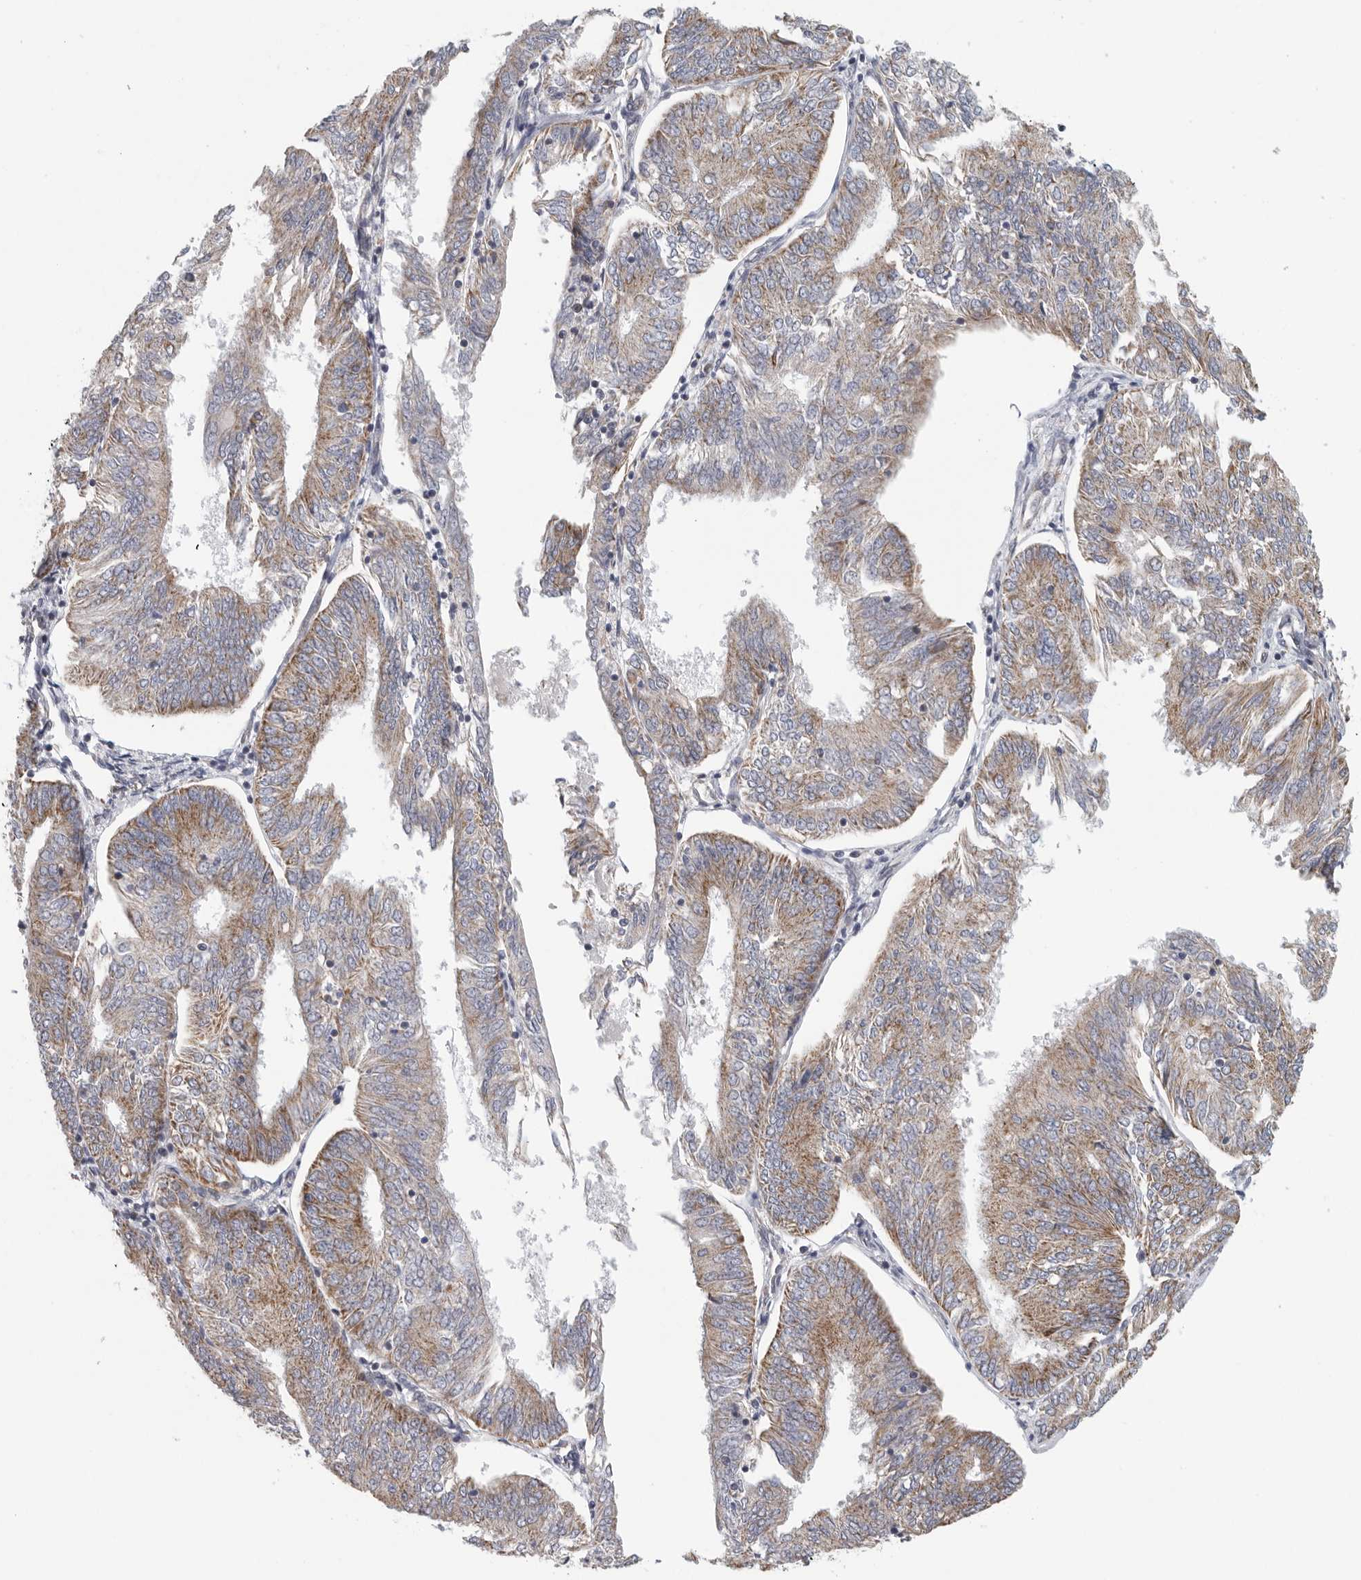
{"staining": {"intensity": "moderate", "quantity": ">75%", "location": "cytoplasmic/membranous"}, "tissue": "endometrial cancer", "cell_type": "Tumor cells", "image_type": "cancer", "snomed": [{"axis": "morphology", "description": "Adenocarcinoma, NOS"}, {"axis": "topography", "description": "Endometrium"}], "caption": "Human endometrial adenocarcinoma stained with a brown dye shows moderate cytoplasmic/membranous positive expression in about >75% of tumor cells.", "gene": "FKBP8", "patient": {"sex": "female", "age": 58}}